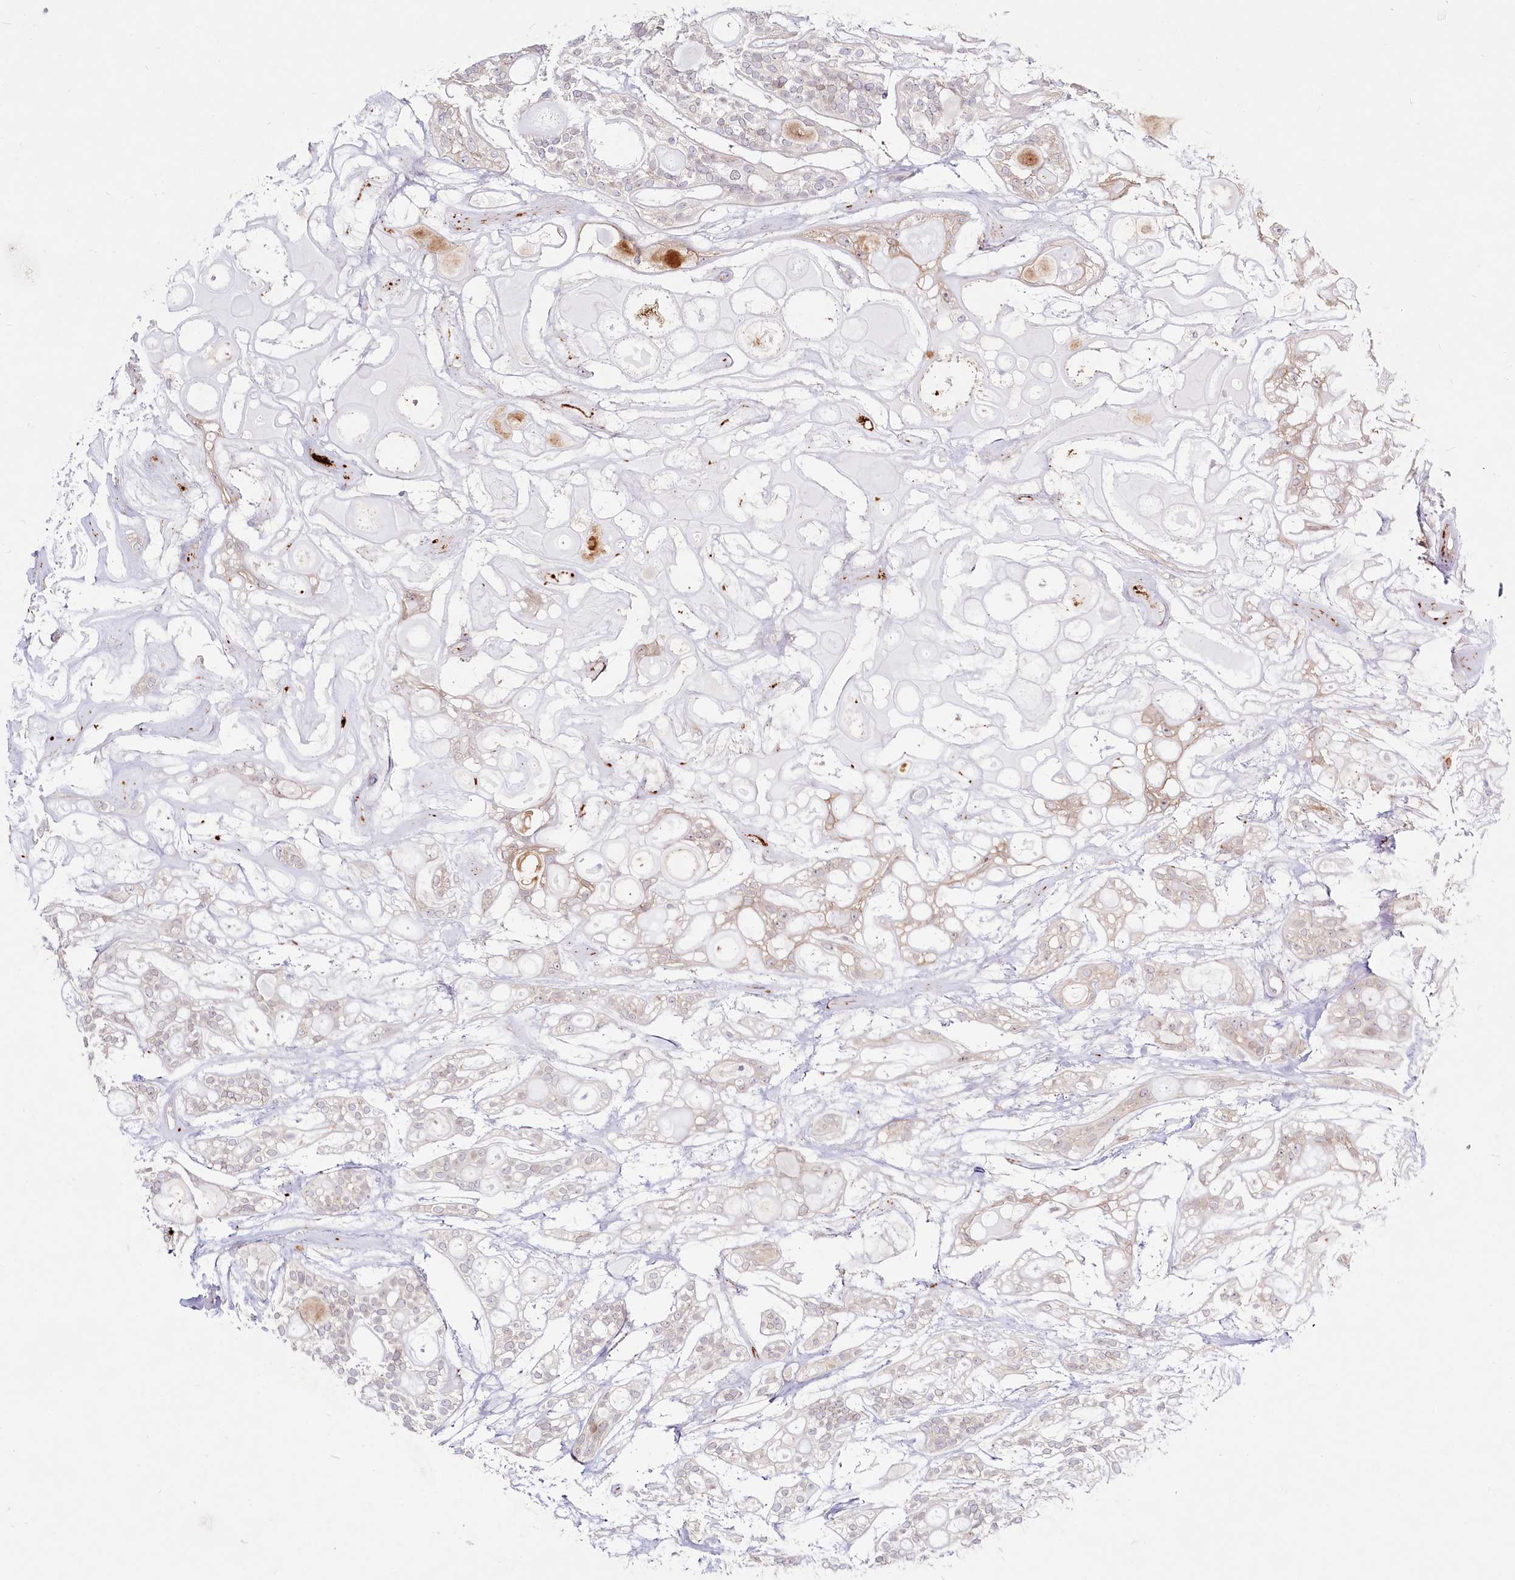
{"staining": {"intensity": "negative", "quantity": "none", "location": "none"}, "tissue": "head and neck cancer", "cell_type": "Tumor cells", "image_type": "cancer", "snomed": [{"axis": "morphology", "description": "Adenocarcinoma, NOS"}, {"axis": "topography", "description": "Head-Neck"}], "caption": "Immunohistochemistry (IHC) of head and neck cancer (adenocarcinoma) shows no expression in tumor cells.", "gene": "SPINK13", "patient": {"sex": "male", "age": 66}}